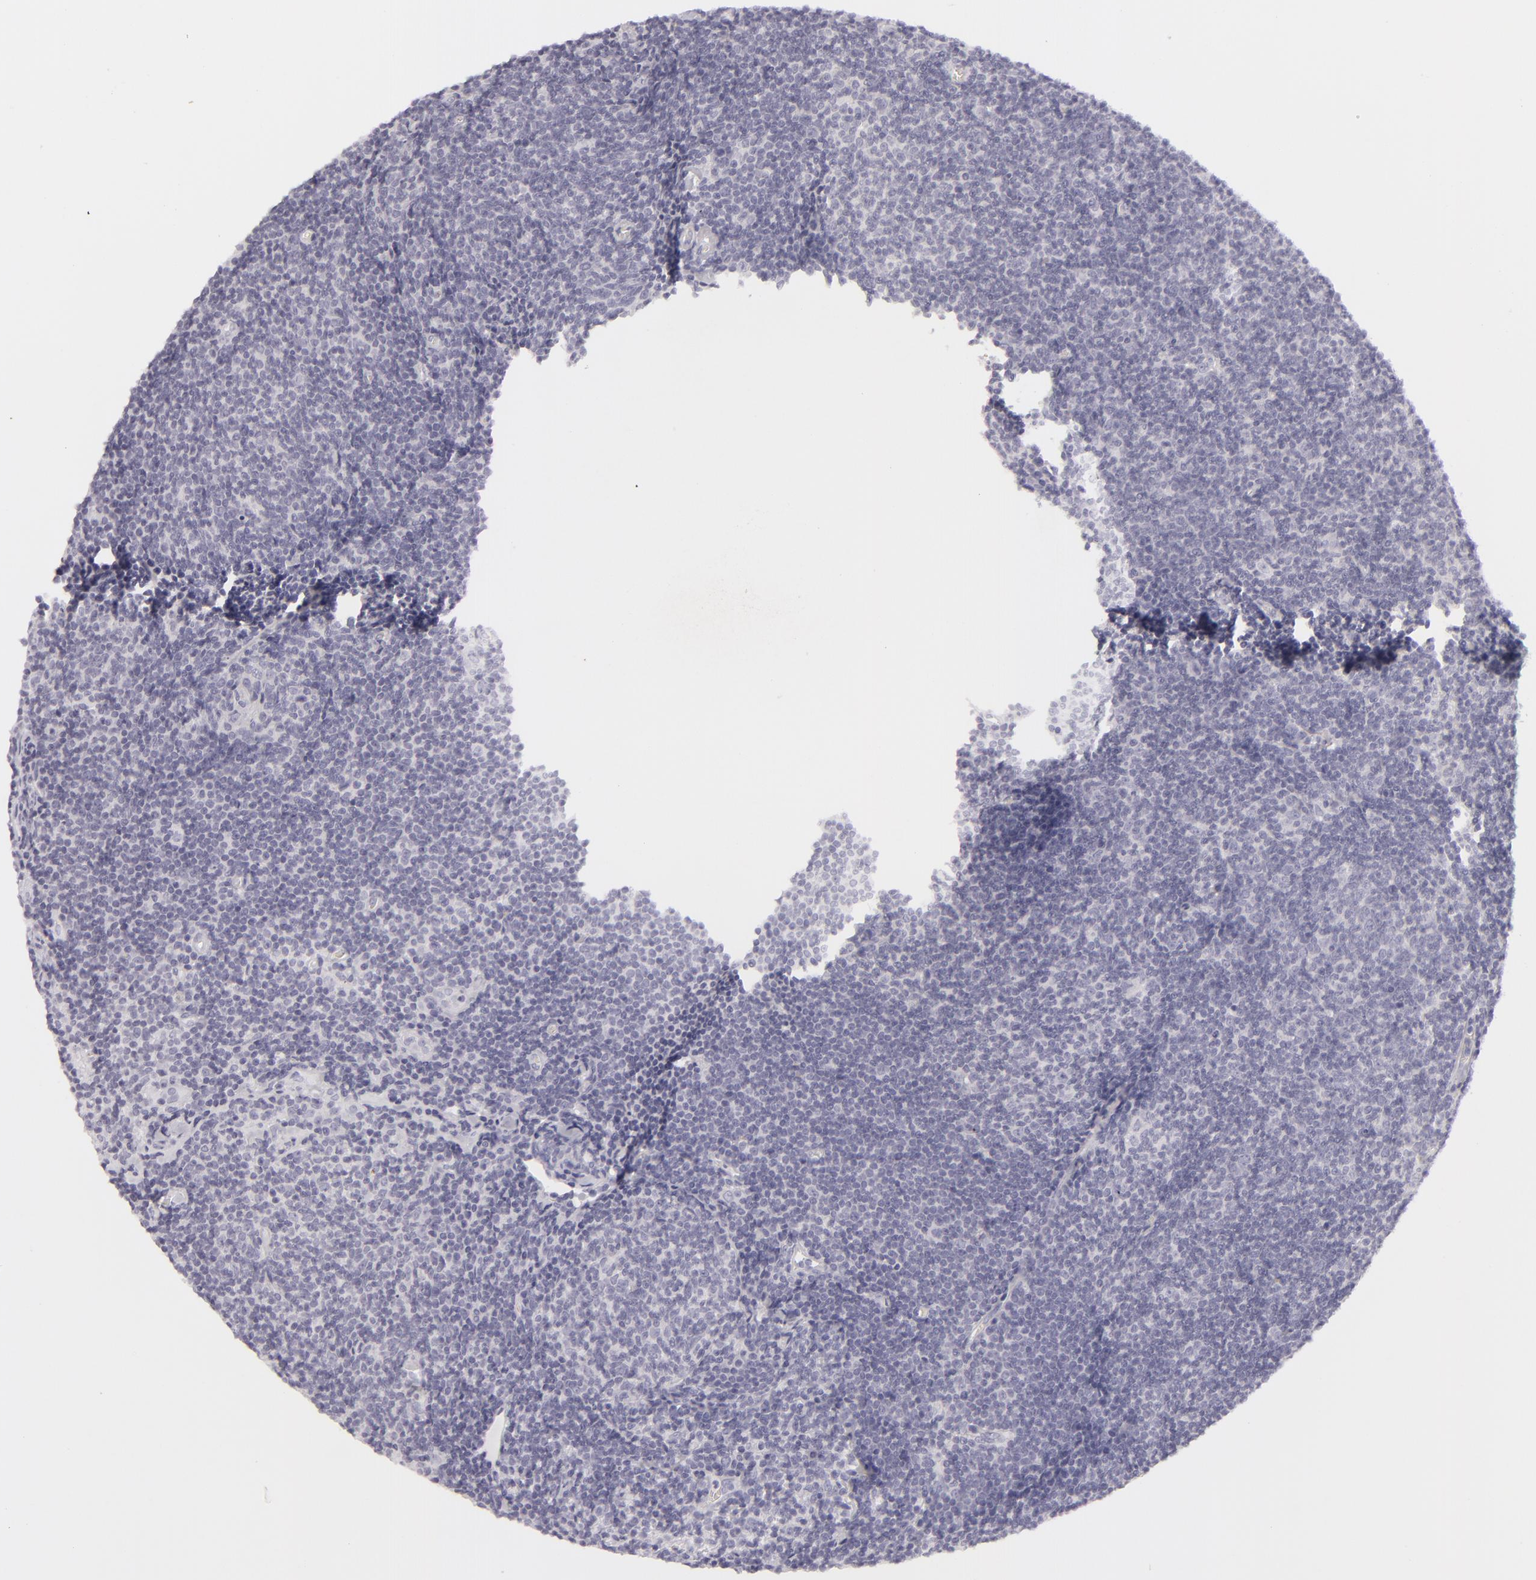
{"staining": {"intensity": "negative", "quantity": "none", "location": "none"}, "tissue": "lymphoma", "cell_type": "Tumor cells", "image_type": "cancer", "snomed": [{"axis": "morphology", "description": "Malignant lymphoma, non-Hodgkin's type, Low grade"}, {"axis": "topography", "description": "Lymph node"}], "caption": "DAB (3,3'-diaminobenzidine) immunohistochemical staining of human lymphoma reveals no significant positivity in tumor cells. Nuclei are stained in blue.", "gene": "DLG4", "patient": {"sex": "male", "age": 49}}